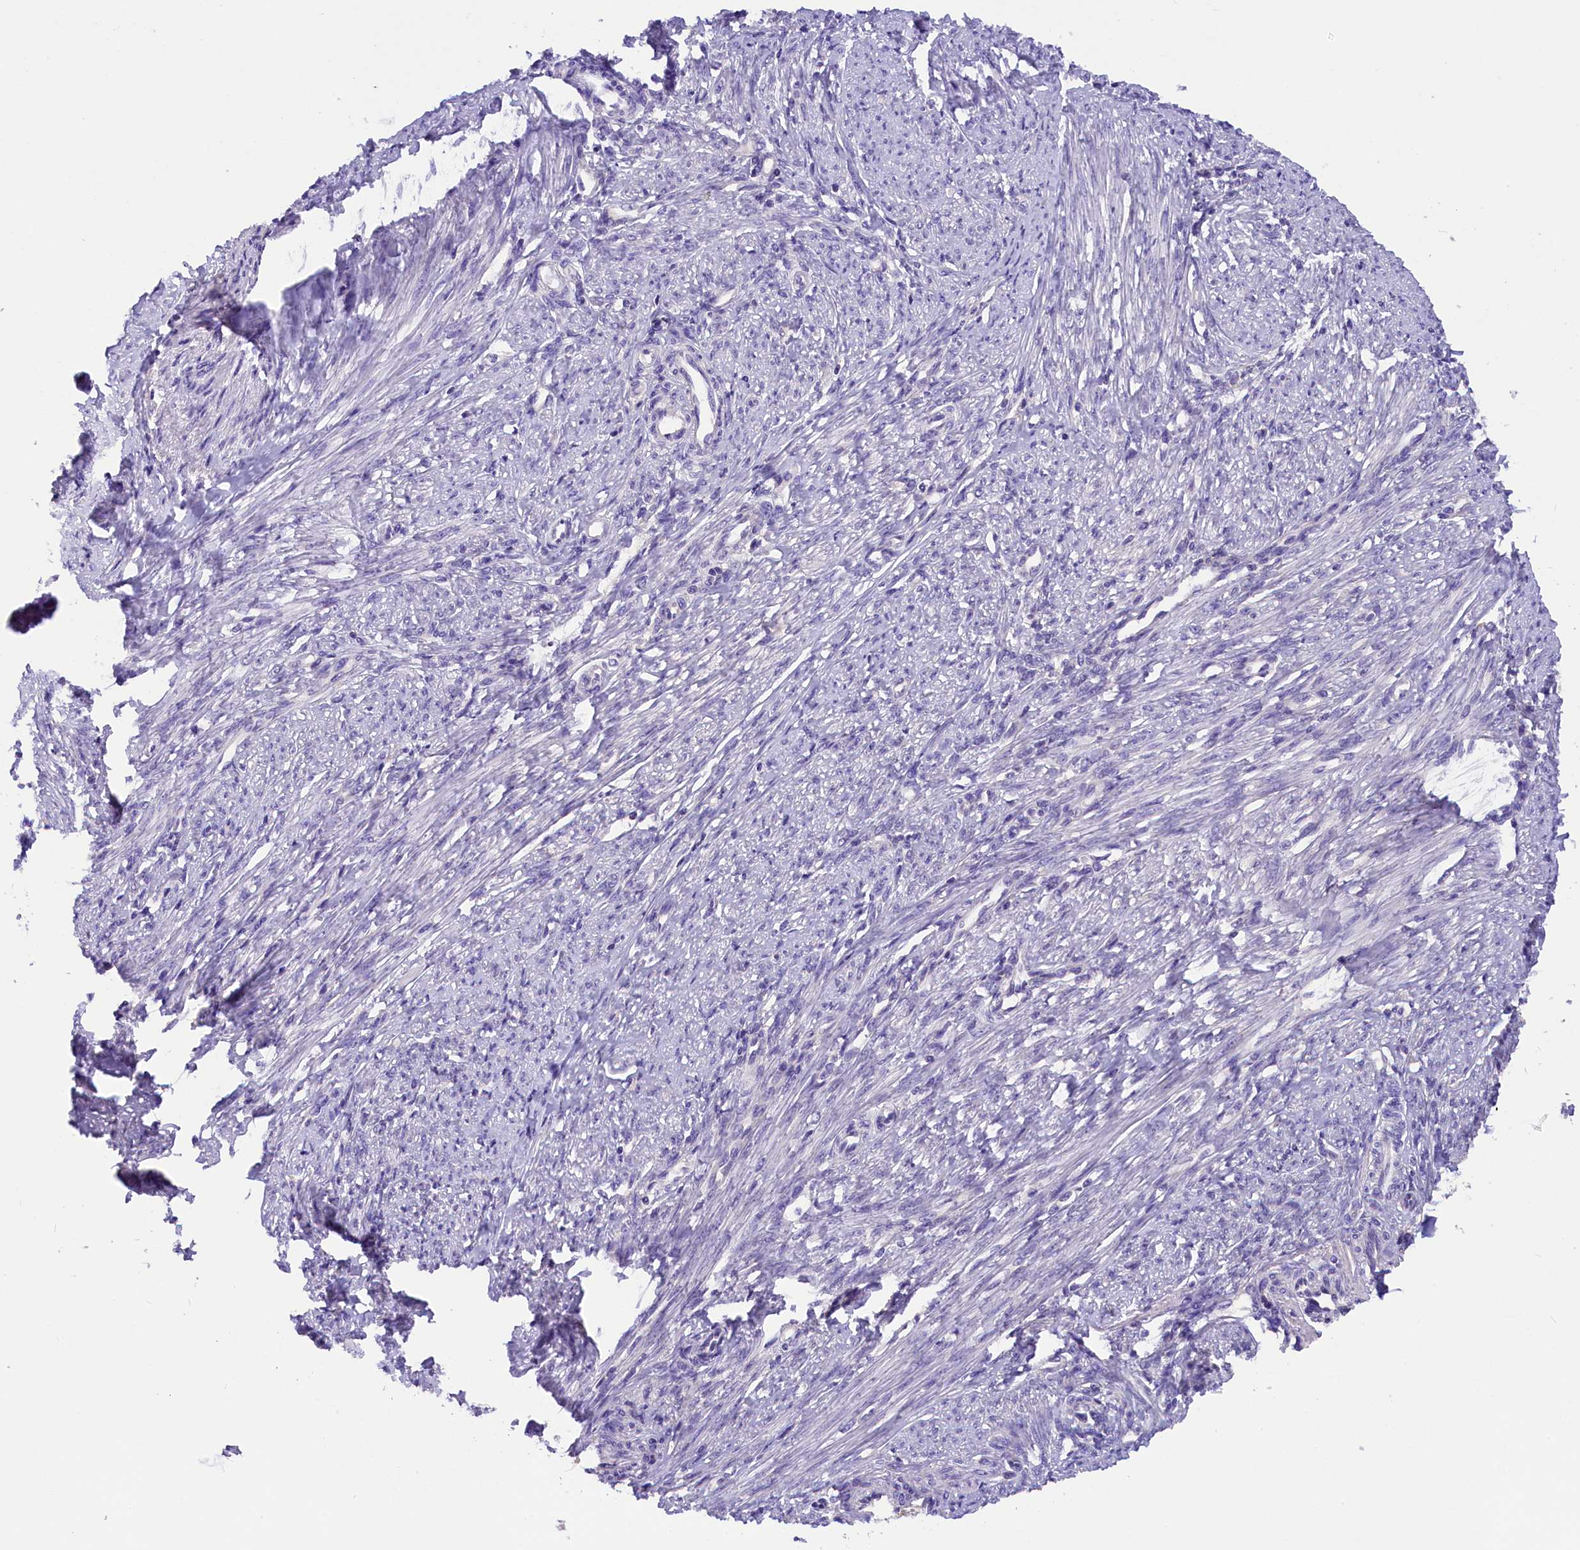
{"staining": {"intensity": "negative", "quantity": "none", "location": "none"}, "tissue": "smooth muscle", "cell_type": "Smooth muscle cells", "image_type": "normal", "snomed": [{"axis": "morphology", "description": "Normal tissue, NOS"}, {"axis": "topography", "description": "Smooth muscle"}, {"axis": "topography", "description": "Uterus"}], "caption": "A photomicrograph of smooth muscle stained for a protein displays no brown staining in smooth muscle cells. The staining was performed using DAB to visualize the protein expression in brown, while the nuclei were stained in blue with hematoxylin (Magnification: 20x).", "gene": "AP3B2", "patient": {"sex": "female", "age": 59}}